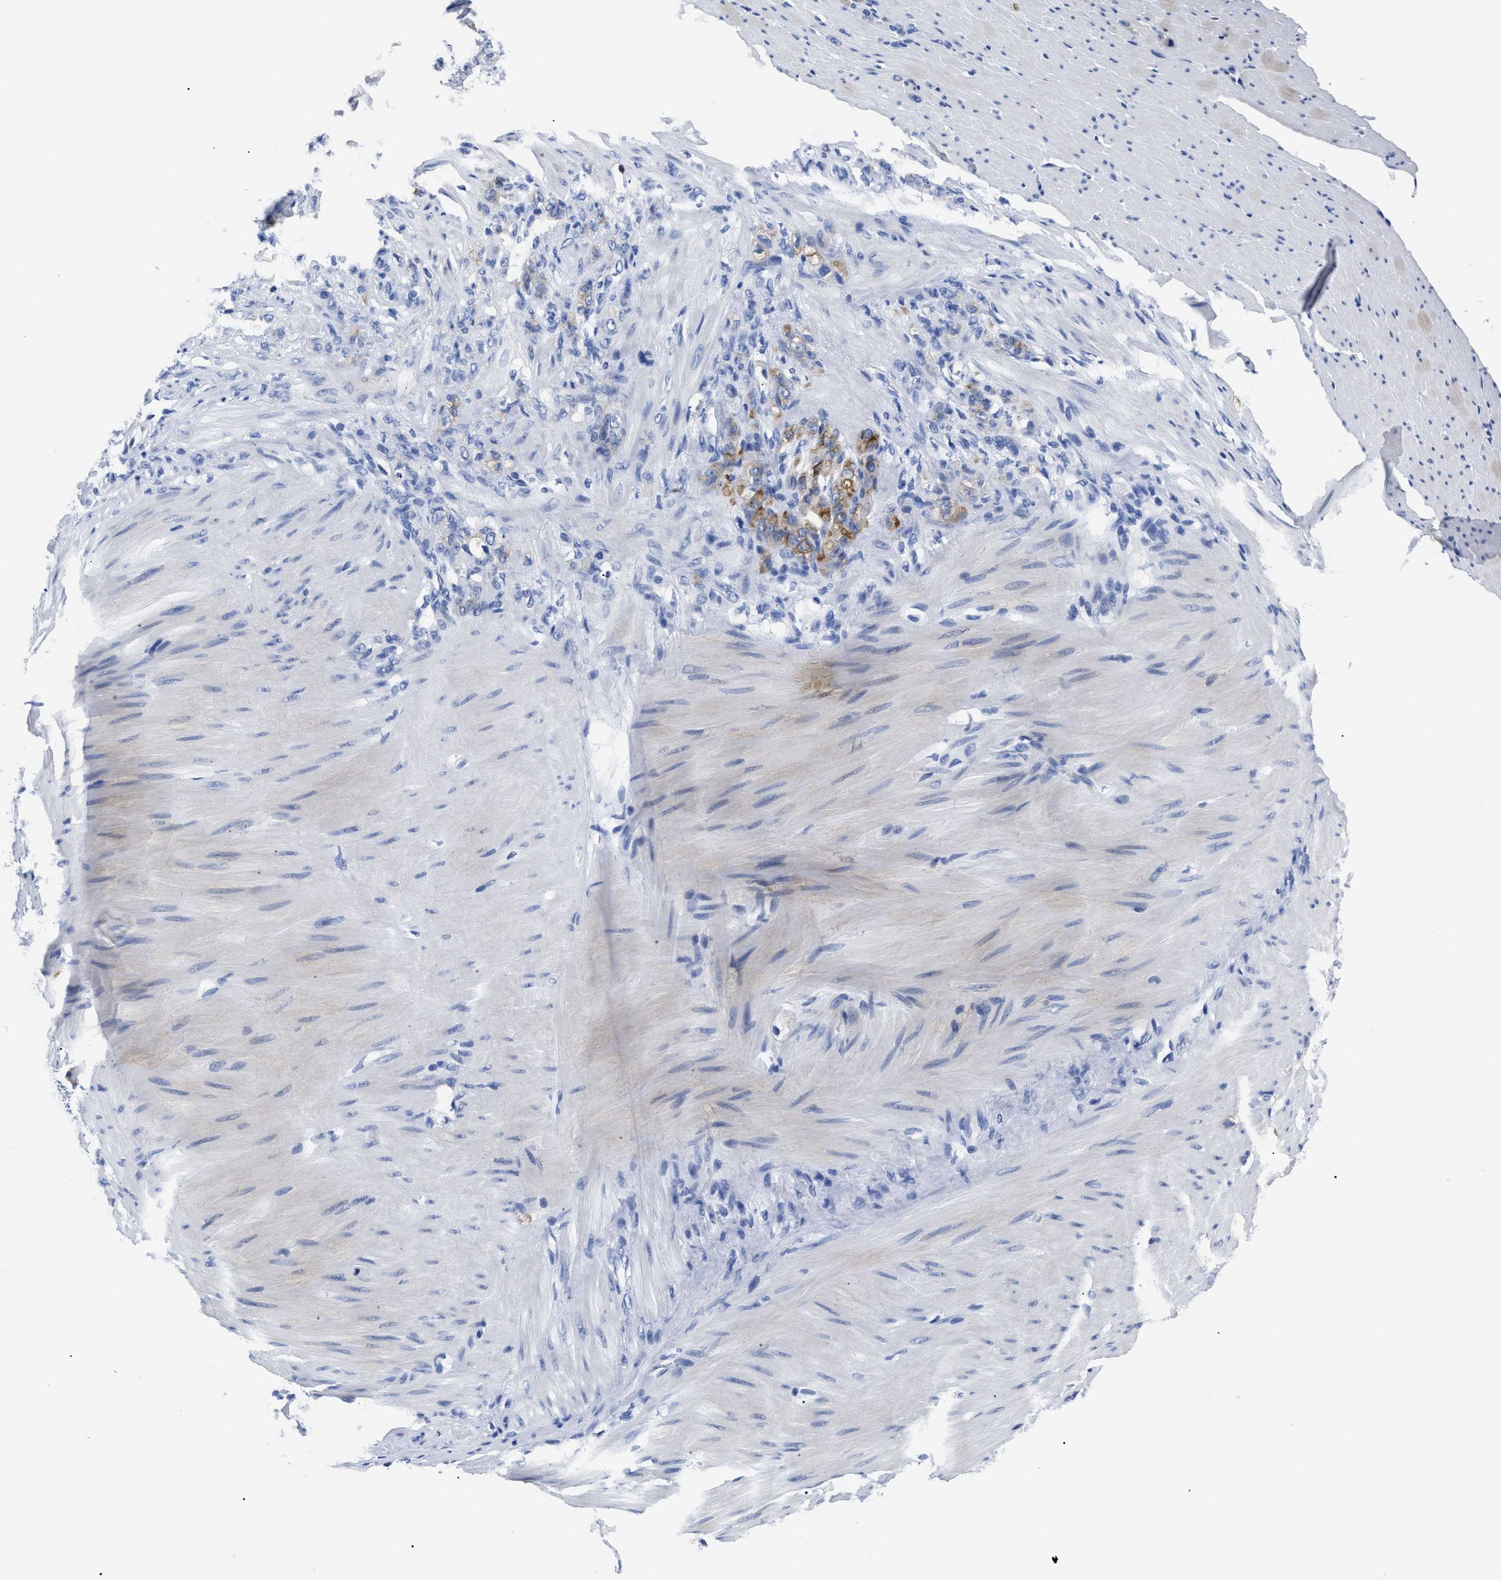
{"staining": {"intensity": "moderate", "quantity": "<25%", "location": "cytoplasmic/membranous"}, "tissue": "stomach cancer", "cell_type": "Tumor cells", "image_type": "cancer", "snomed": [{"axis": "morphology", "description": "Adenocarcinoma, NOS"}, {"axis": "topography", "description": "Stomach"}], "caption": "Immunohistochemistry (IHC) image of human stomach cancer (adenocarcinoma) stained for a protein (brown), which exhibits low levels of moderate cytoplasmic/membranous staining in approximately <25% of tumor cells.", "gene": "ALPG", "patient": {"sex": "male", "age": 82}}